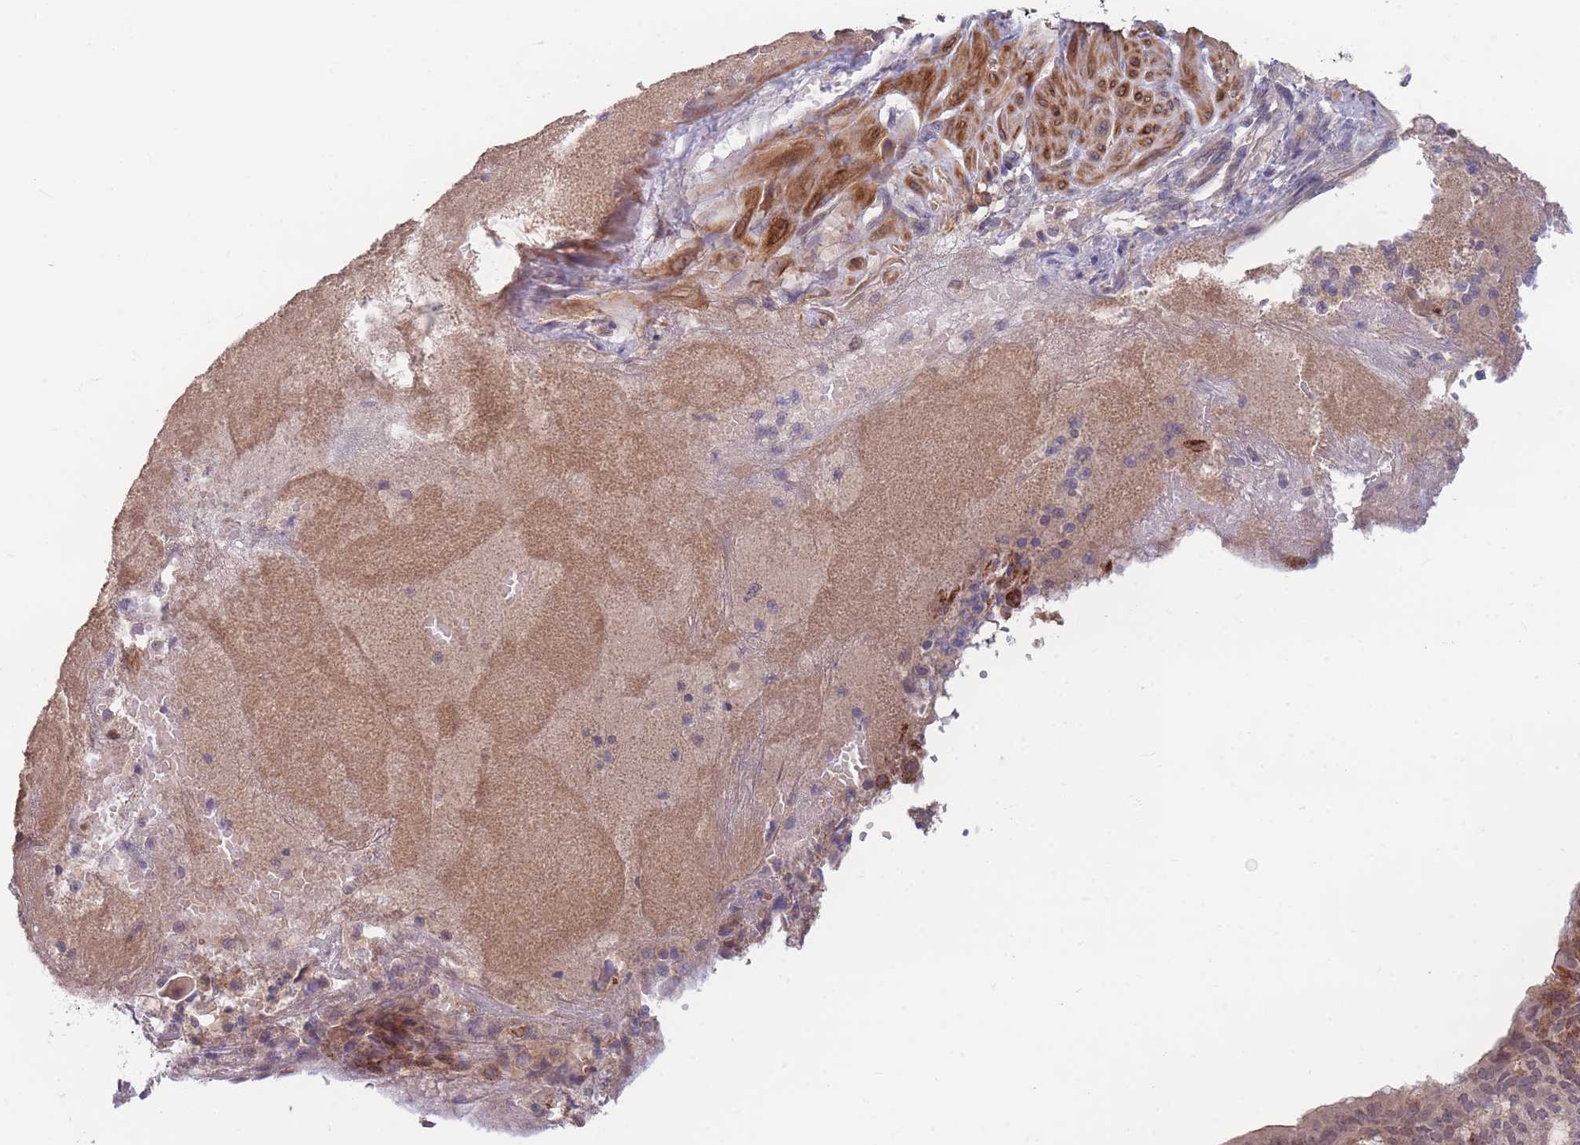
{"staining": {"intensity": "strong", "quantity": "25%-75%", "location": "cytoplasmic/membranous,nuclear"}, "tissue": "endometrial cancer", "cell_type": "Tumor cells", "image_type": "cancer", "snomed": [{"axis": "morphology", "description": "Adenocarcinoma, NOS"}, {"axis": "topography", "description": "Endometrium"}], "caption": "A high amount of strong cytoplasmic/membranous and nuclear expression is appreciated in about 25%-75% of tumor cells in adenocarcinoma (endometrial) tissue.", "gene": "FAM153A", "patient": {"sex": "female", "age": 49}}